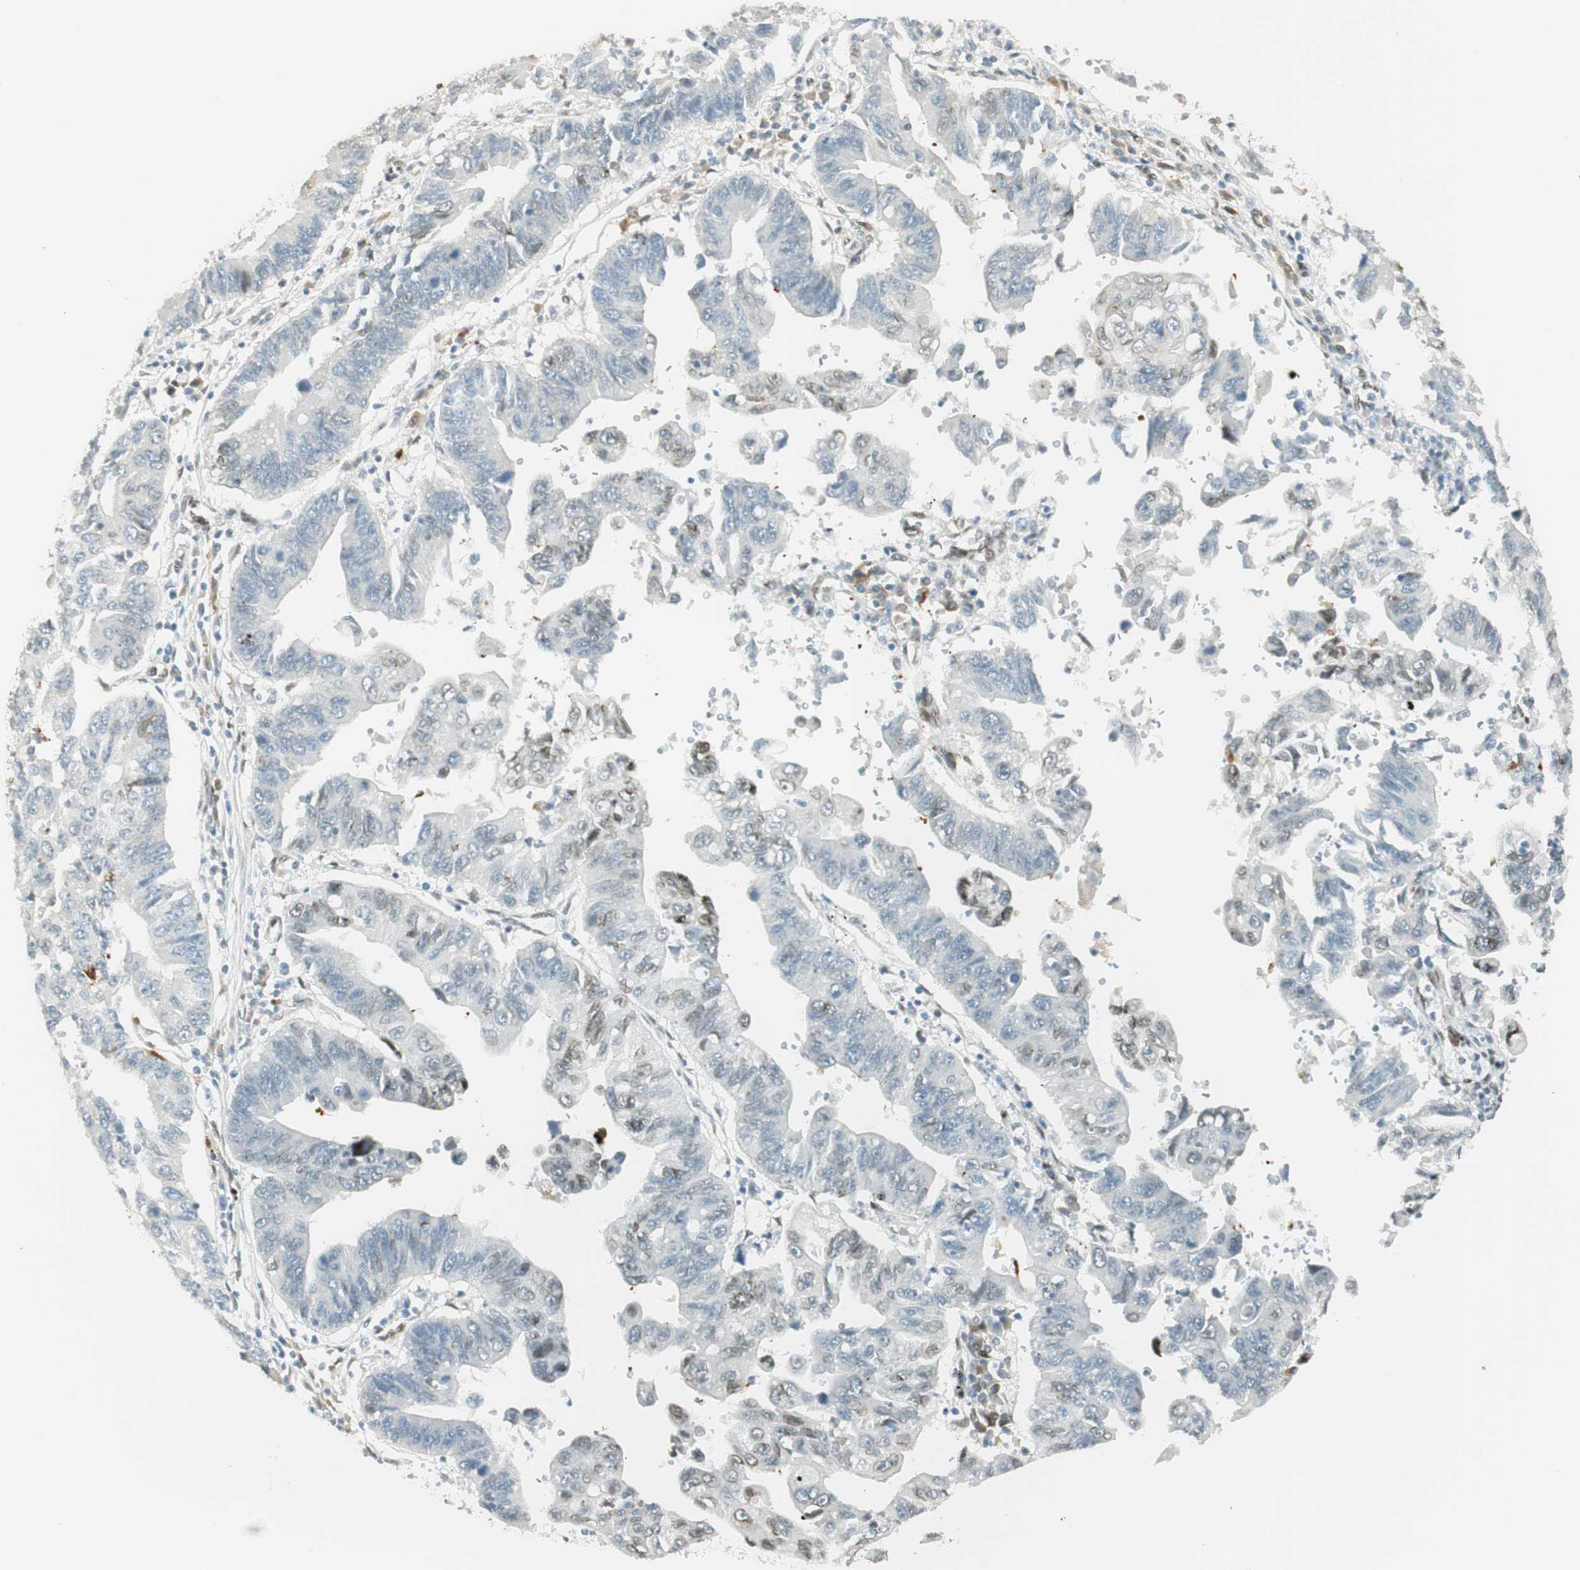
{"staining": {"intensity": "weak", "quantity": "<25%", "location": "nuclear"}, "tissue": "stomach cancer", "cell_type": "Tumor cells", "image_type": "cancer", "snomed": [{"axis": "morphology", "description": "Adenocarcinoma, NOS"}, {"axis": "topography", "description": "Stomach"}], "caption": "This is an immunohistochemistry (IHC) histopathology image of human stomach cancer (adenocarcinoma). There is no staining in tumor cells.", "gene": "TMEM260", "patient": {"sex": "male", "age": 59}}